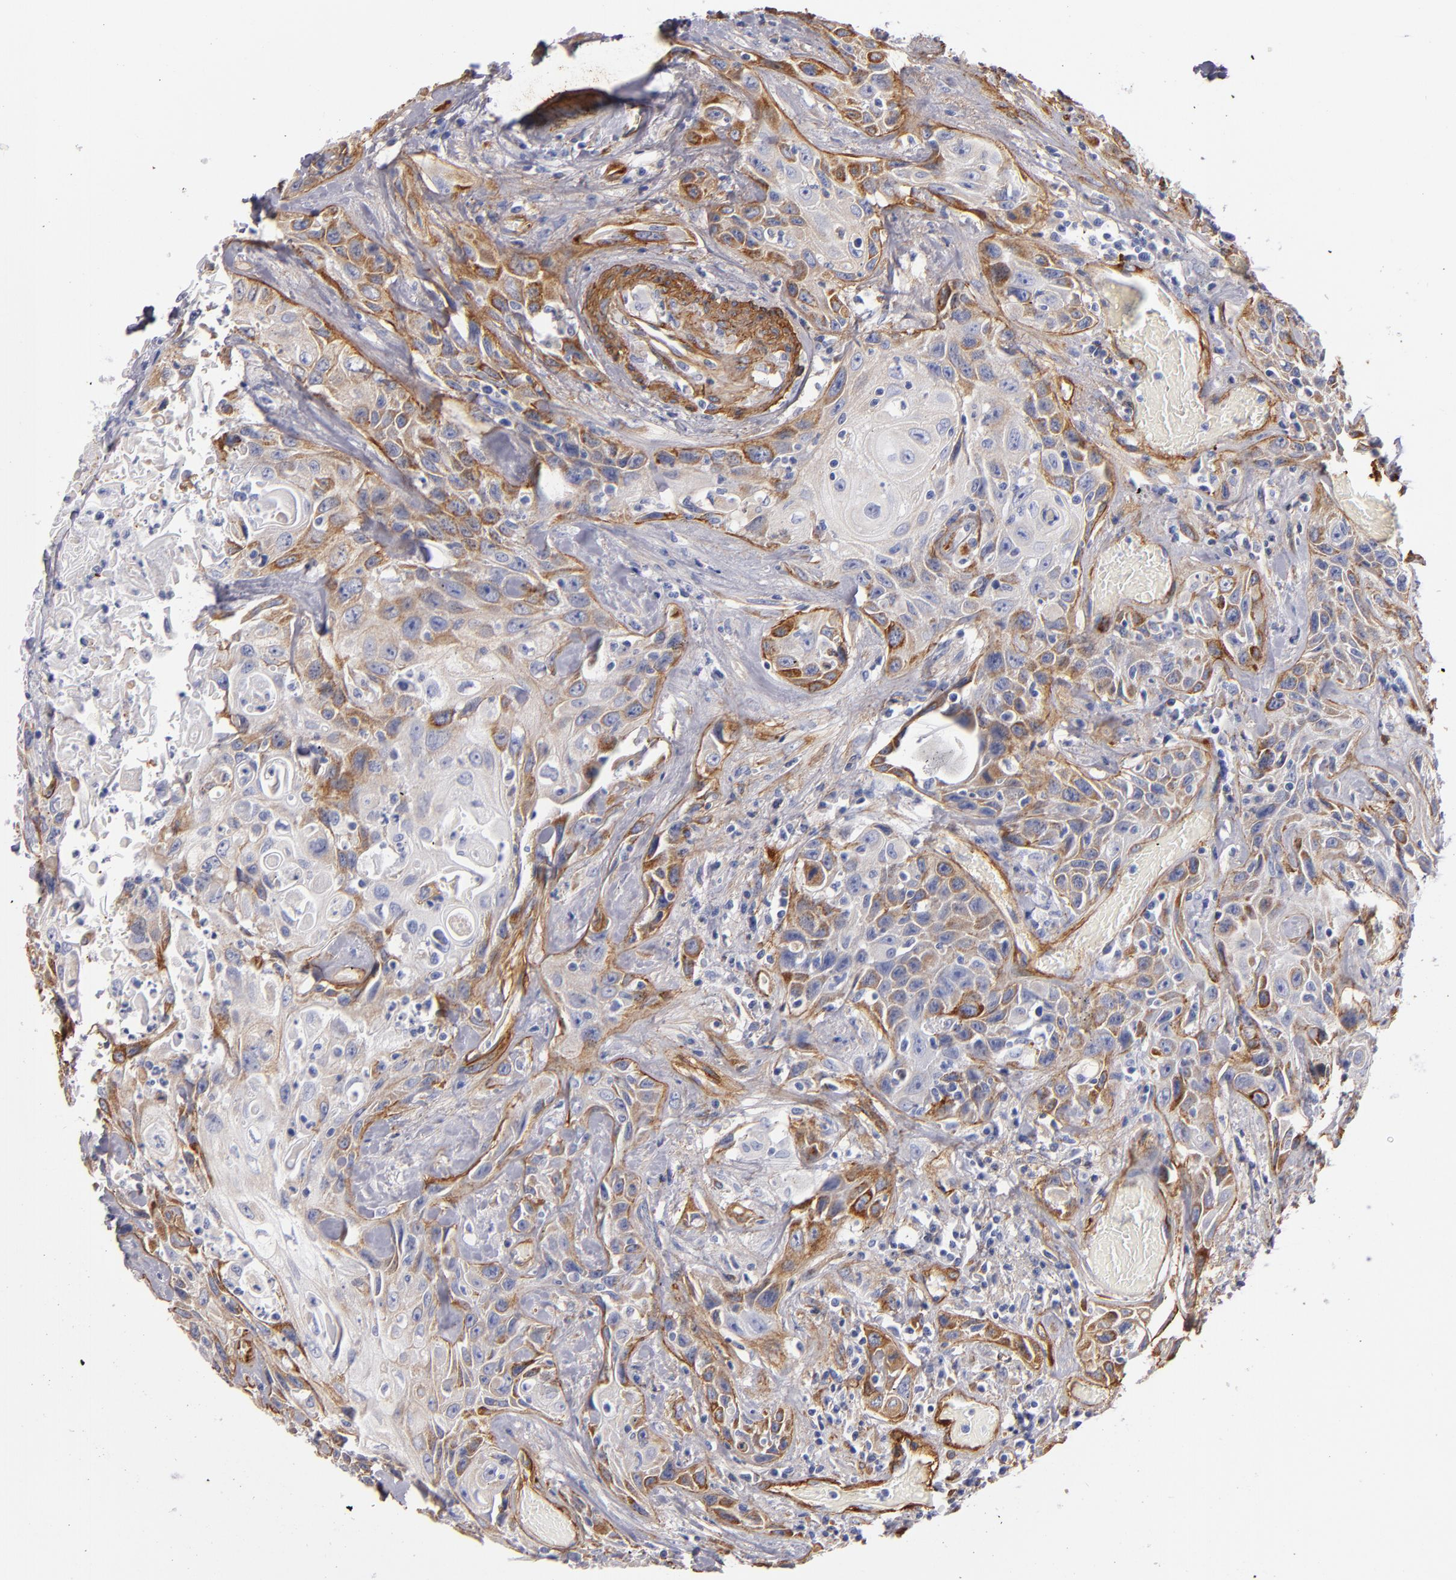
{"staining": {"intensity": "moderate", "quantity": "25%-75%", "location": "cytoplasmic/membranous"}, "tissue": "urothelial cancer", "cell_type": "Tumor cells", "image_type": "cancer", "snomed": [{"axis": "morphology", "description": "Urothelial carcinoma, High grade"}, {"axis": "topography", "description": "Urinary bladder"}], "caption": "Immunohistochemistry (IHC) micrograph of neoplastic tissue: urothelial carcinoma (high-grade) stained using immunohistochemistry exhibits medium levels of moderate protein expression localized specifically in the cytoplasmic/membranous of tumor cells, appearing as a cytoplasmic/membranous brown color.", "gene": "LAMC1", "patient": {"sex": "female", "age": 84}}